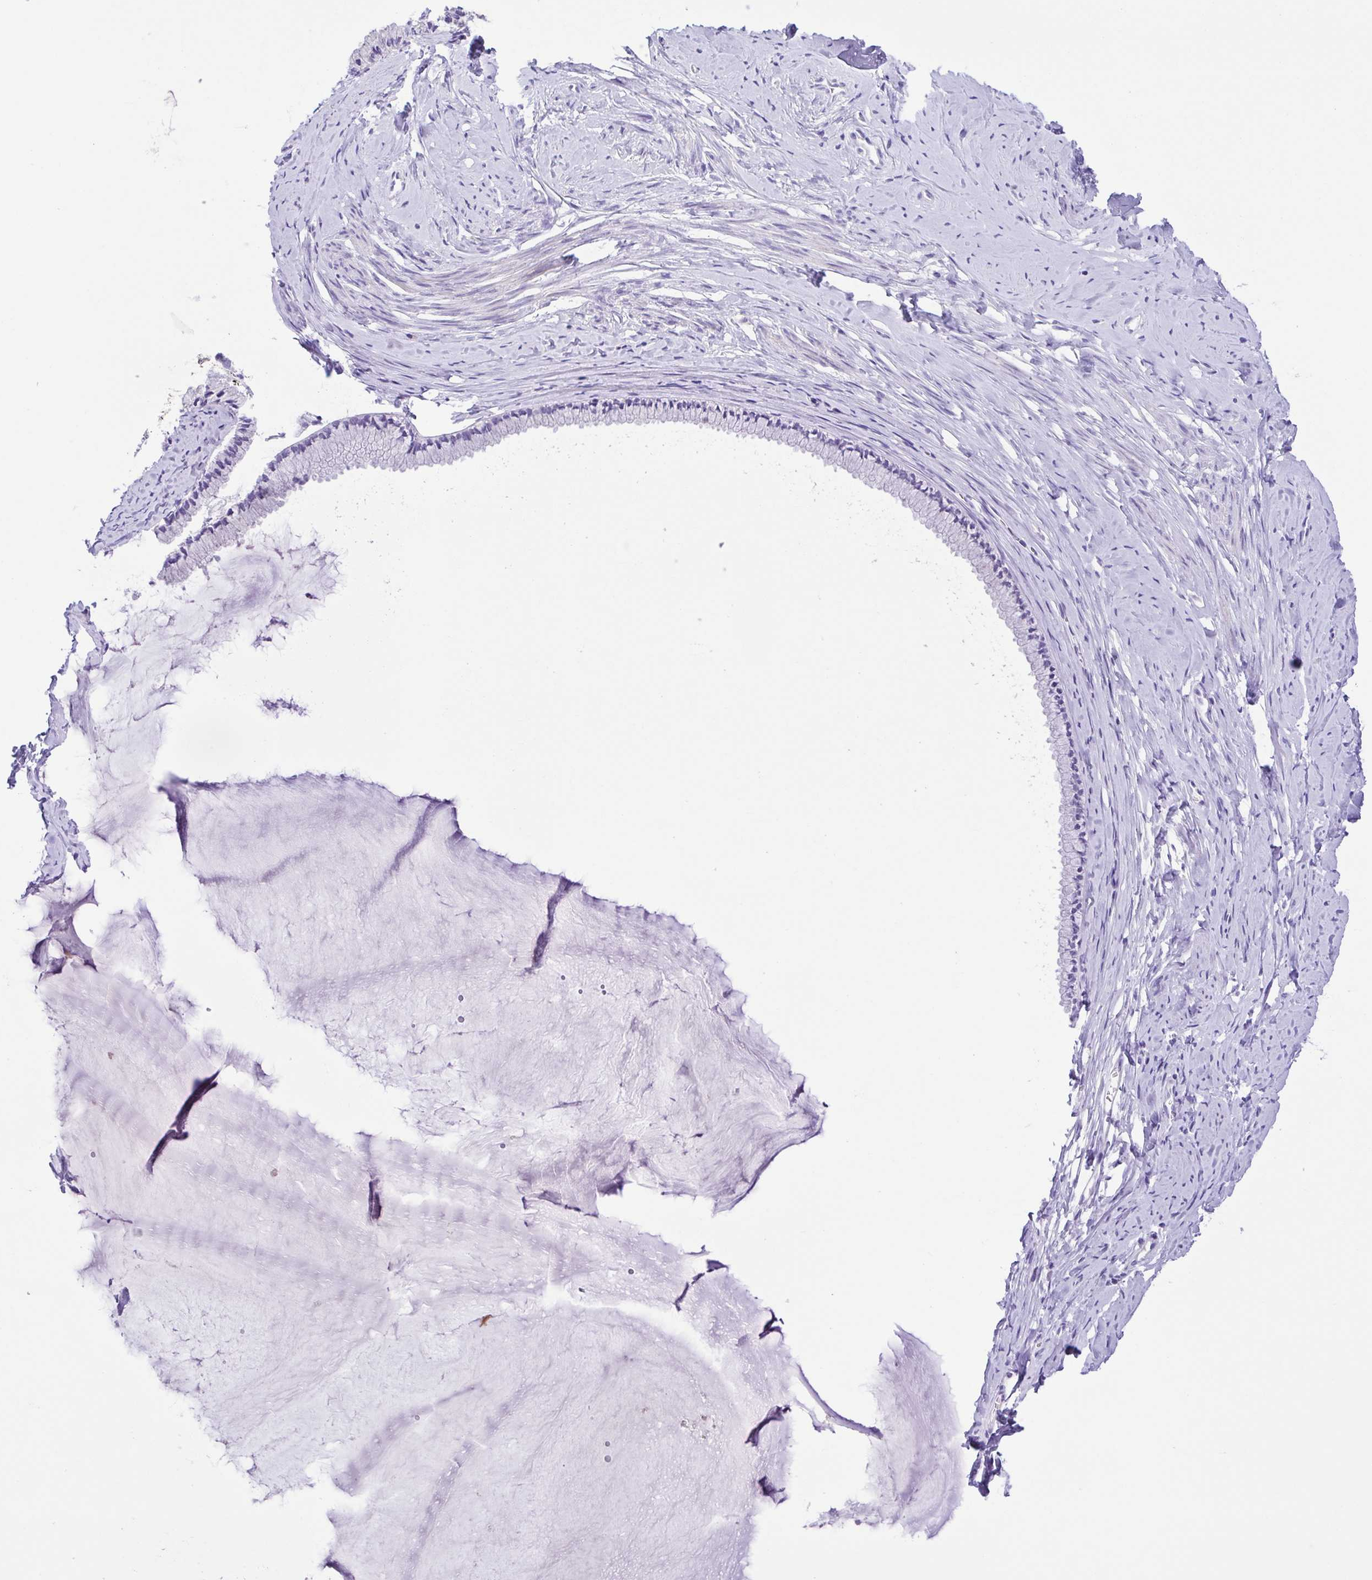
{"staining": {"intensity": "negative", "quantity": "none", "location": "none"}, "tissue": "cervix", "cell_type": "Glandular cells", "image_type": "normal", "snomed": [{"axis": "morphology", "description": "Normal tissue, NOS"}, {"axis": "topography", "description": "Cervix"}], "caption": "The IHC micrograph has no significant expression in glandular cells of cervix.", "gene": "ISM2", "patient": {"sex": "female", "age": 40}}